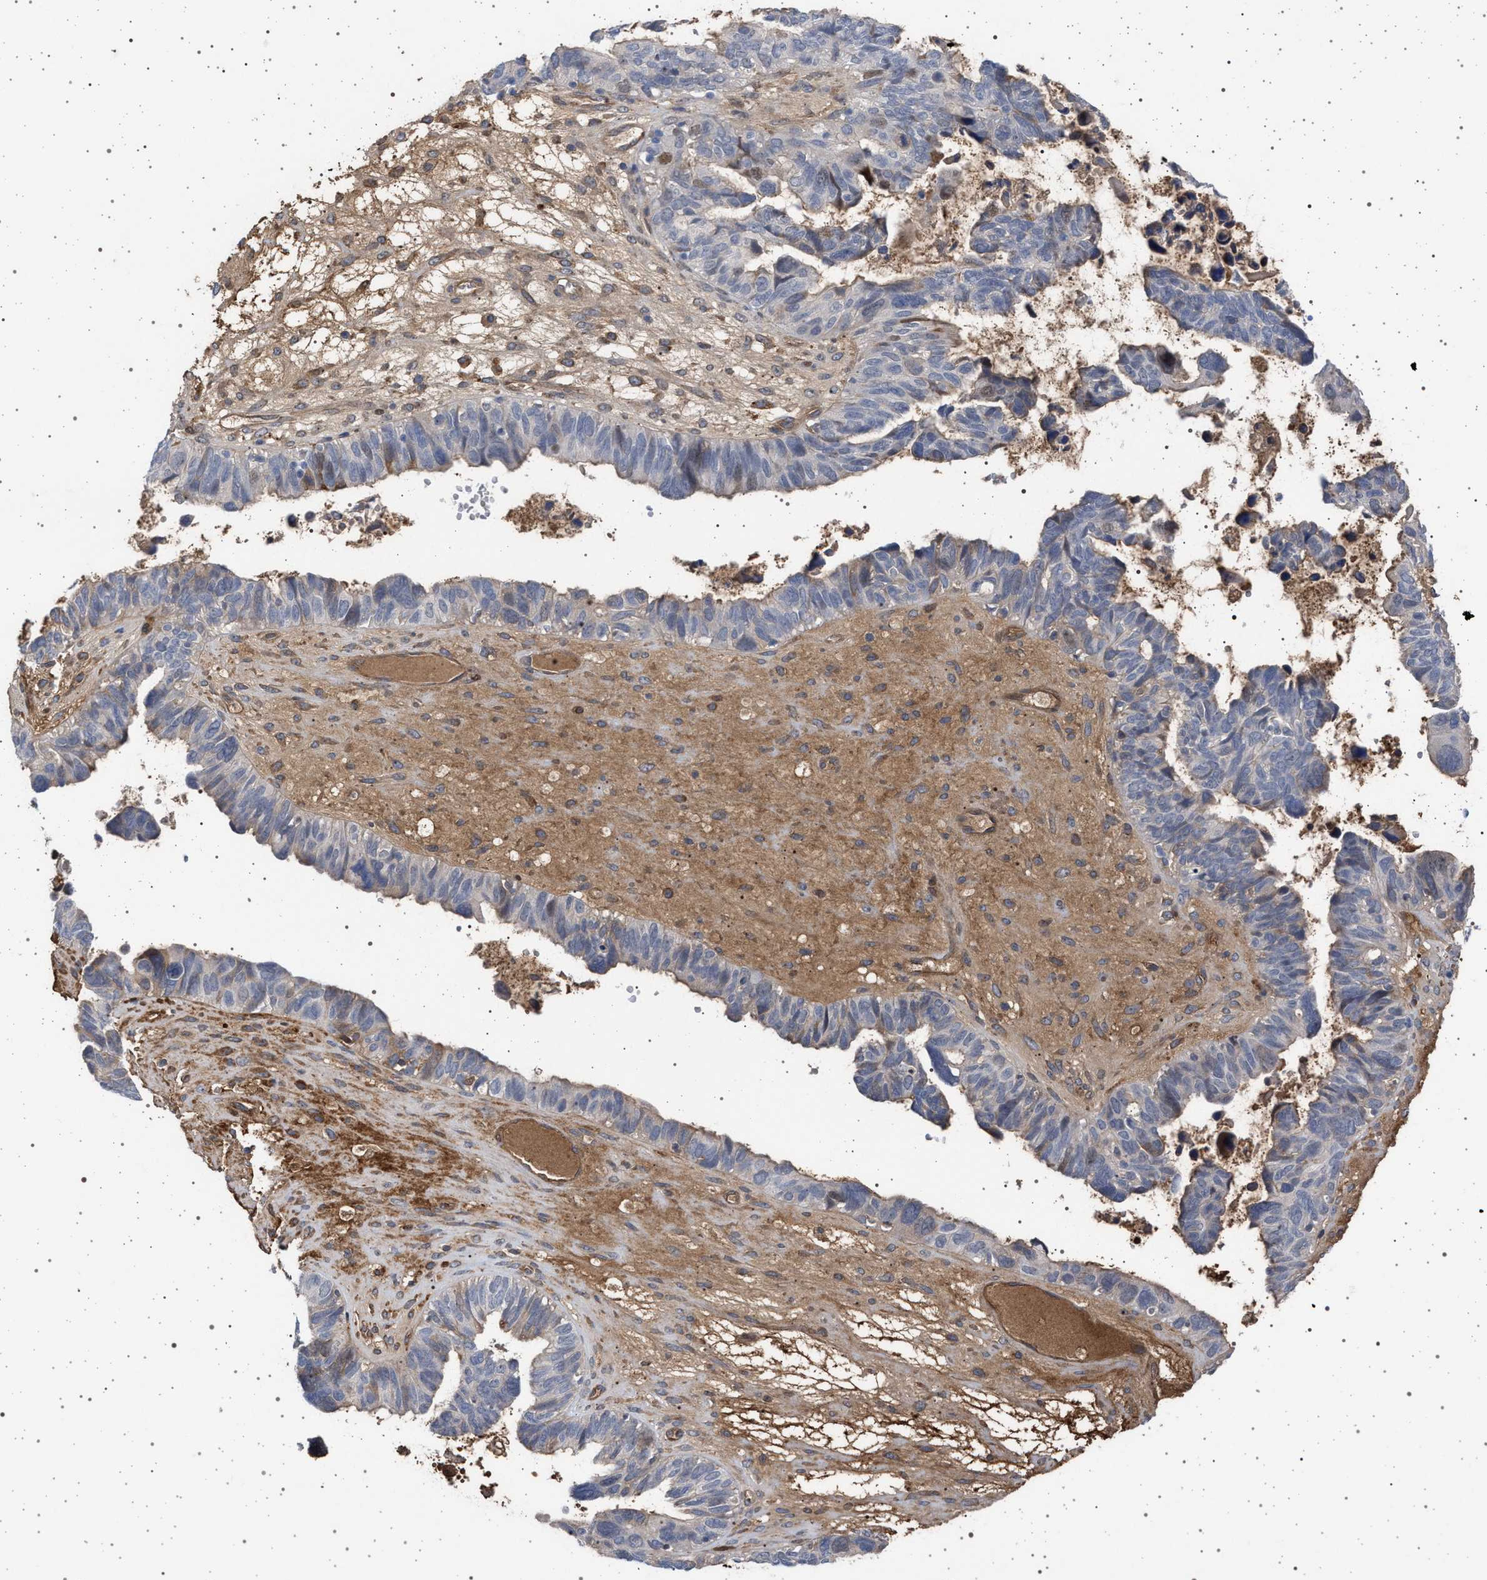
{"staining": {"intensity": "weak", "quantity": "<25%", "location": "nuclear"}, "tissue": "ovarian cancer", "cell_type": "Tumor cells", "image_type": "cancer", "snomed": [{"axis": "morphology", "description": "Cystadenocarcinoma, serous, NOS"}, {"axis": "topography", "description": "Ovary"}], "caption": "Immunohistochemistry (IHC) micrograph of human ovarian cancer (serous cystadenocarcinoma) stained for a protein (brown), which reveals no expression in tumor cells. (DAB (3,3'-diaminobenzidine) immunohistochemistry (IHC), high magnification).", "gene": "RBM48", "patient": {"sex": "female", "age": 79}}